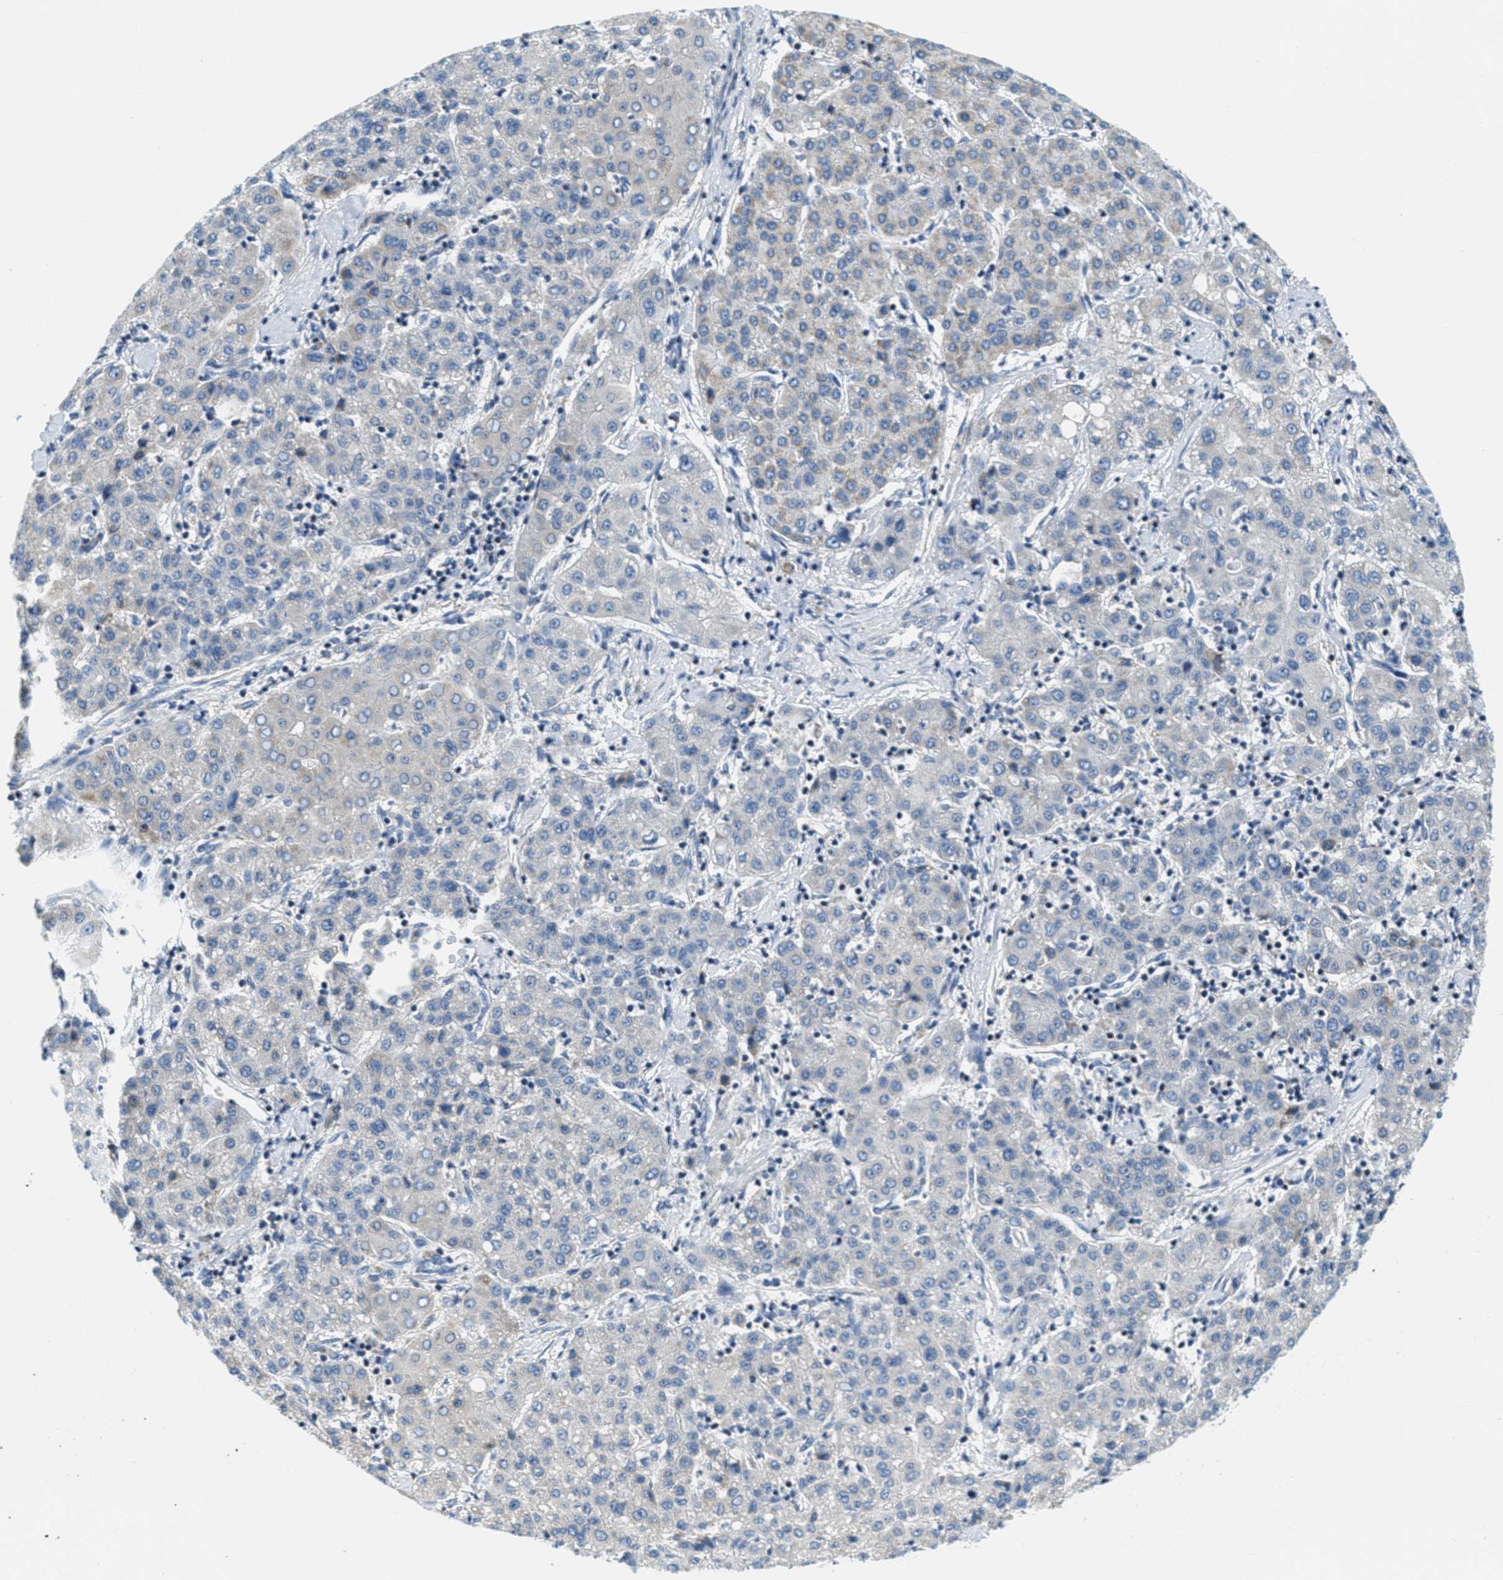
{"staining": {"intensity": "weak", "quantity": "<25%", "location": "cytoplasmic/membranous"}, "tissue": "liver cancer", "cell_type": "Tumor cells", "image_type": "cancer", "snomed": [{"axis": "morphology", "description": "Carcinoma, Hepatocellular, NOS"}, {"axis": "topography", "description": "Liver"}], "caption": "Immunohistochemical staining of hepatocellular carcinoma (liver) exhibits no significant expression in tumor cells.", "gene": "CA4", "patient": {"sex": "male", "age": 65}}